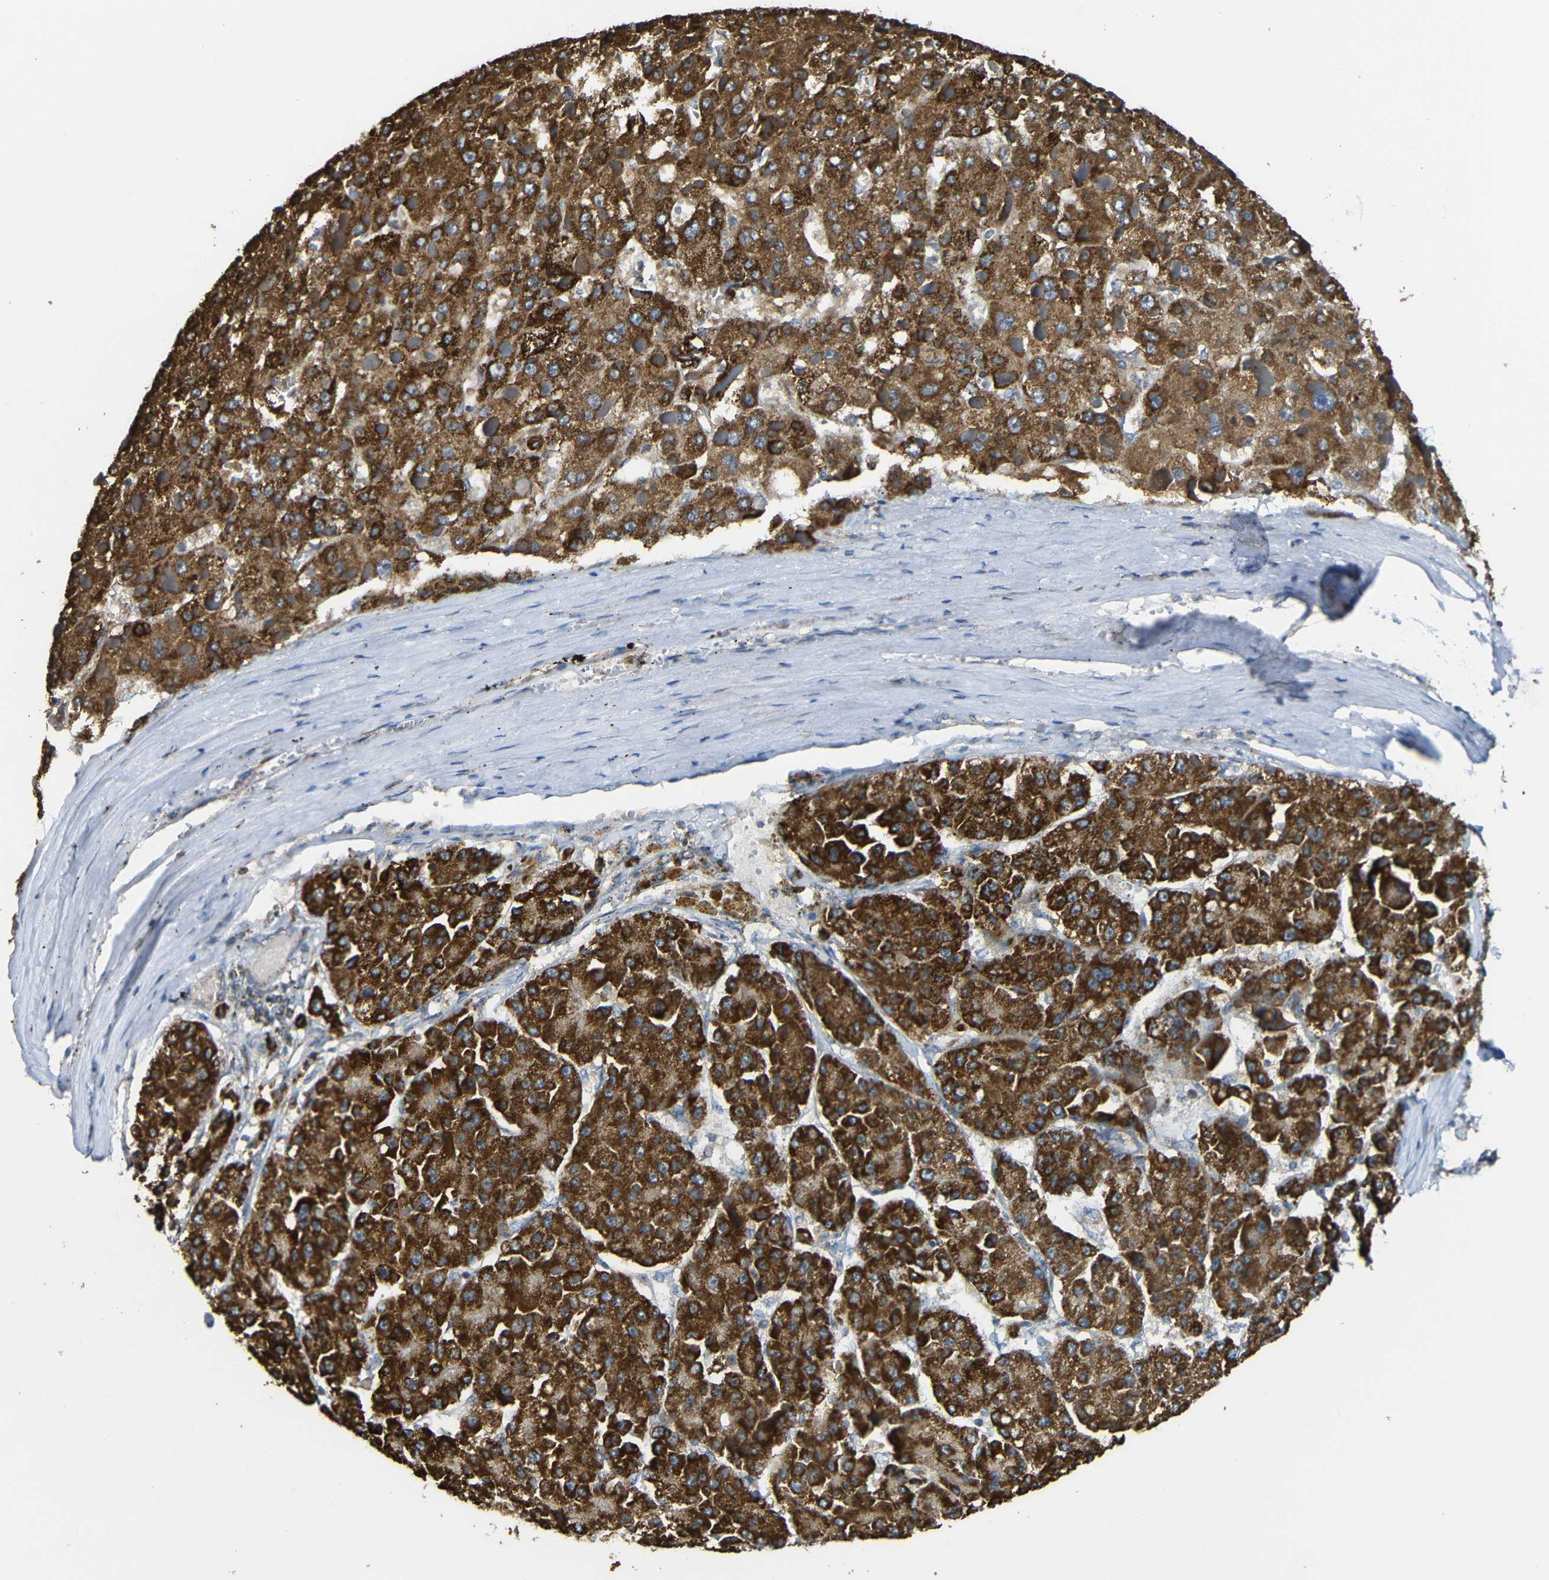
{"staining": {"intensity": "strong", "quantity": ">75%", "location": "cytoplasmic/membranous"}, "tissue": "liver cancer", "cell_type": "Tumor cells", "image_type": "cancer", "snomed": [{"axis": "morphology", "description": "Carcinoma, Hepatocellular, NOS"}, {"axis": "topography", "description": "Liver"}], "caption": "Liver cancer tissue exhibits strong cytoplasmic/membranous expression in approximately >75% of tumor cells, visualized by immunohistochemistry.", "gene": "NR3C2", "patient": {"sex": "female", "age": 73}}